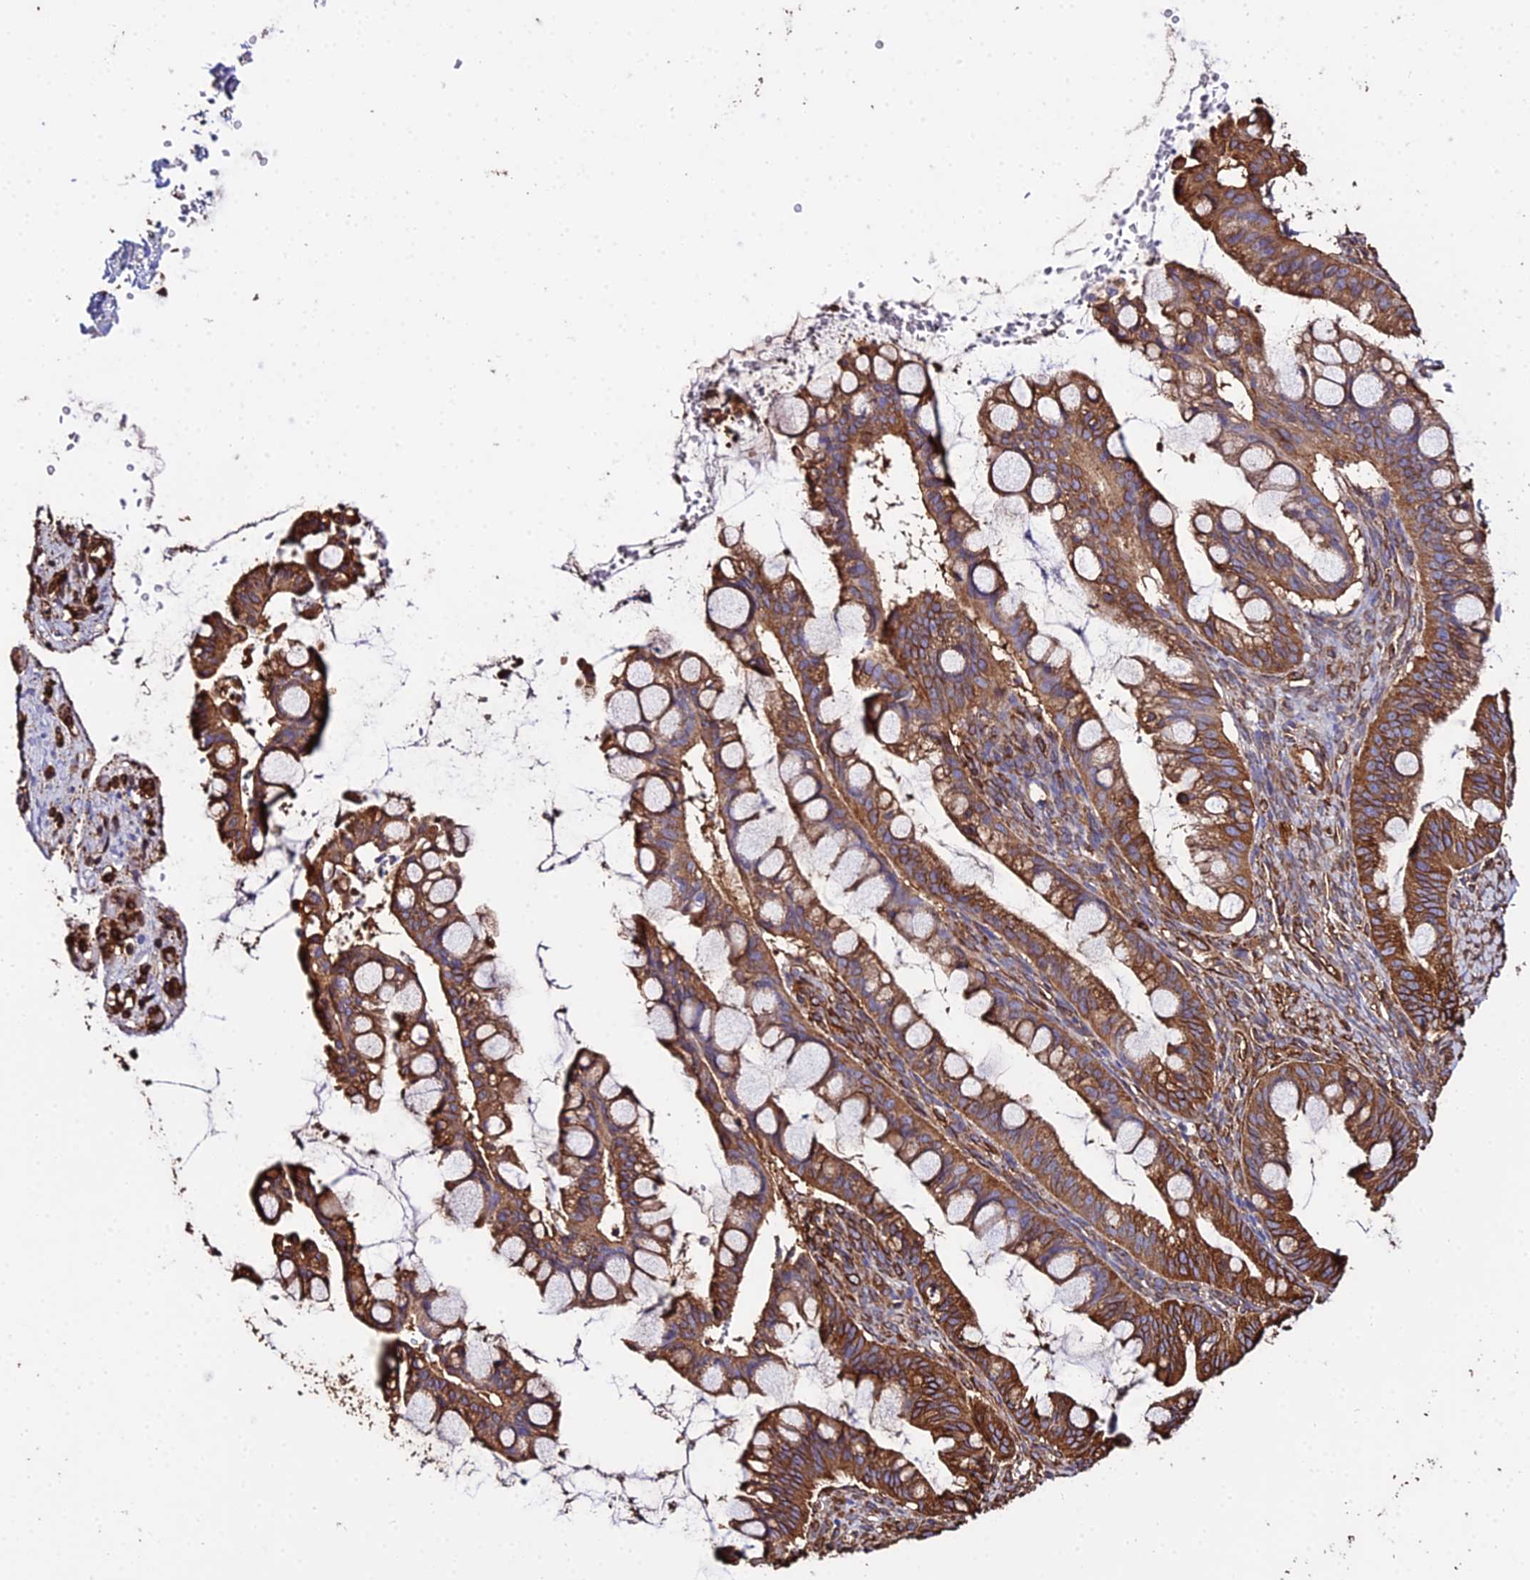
{"staining": {"intensity": "strong", "quantity": ">75%", "location": "cytoplasmic/membranous"}, "tissue": "ovarian cancer", "cell_type": "Tumor cells", "image_type": "cancer", "snomed": [{"axis": "morphology", "description": "Cystadenocarcinoma, mucinous, NOS"}, {"axis": "topography", "description": "Ovary"}], "caption": "Human ovarian mucinous cystadenocarcinoma stained for a protein (brown) exhibits strong cytoplasmic/membranous positive positivity in about >75% of tumor cells.", "gene": "TUBA3D", "patient": {"sex": "female", "age": 73}}